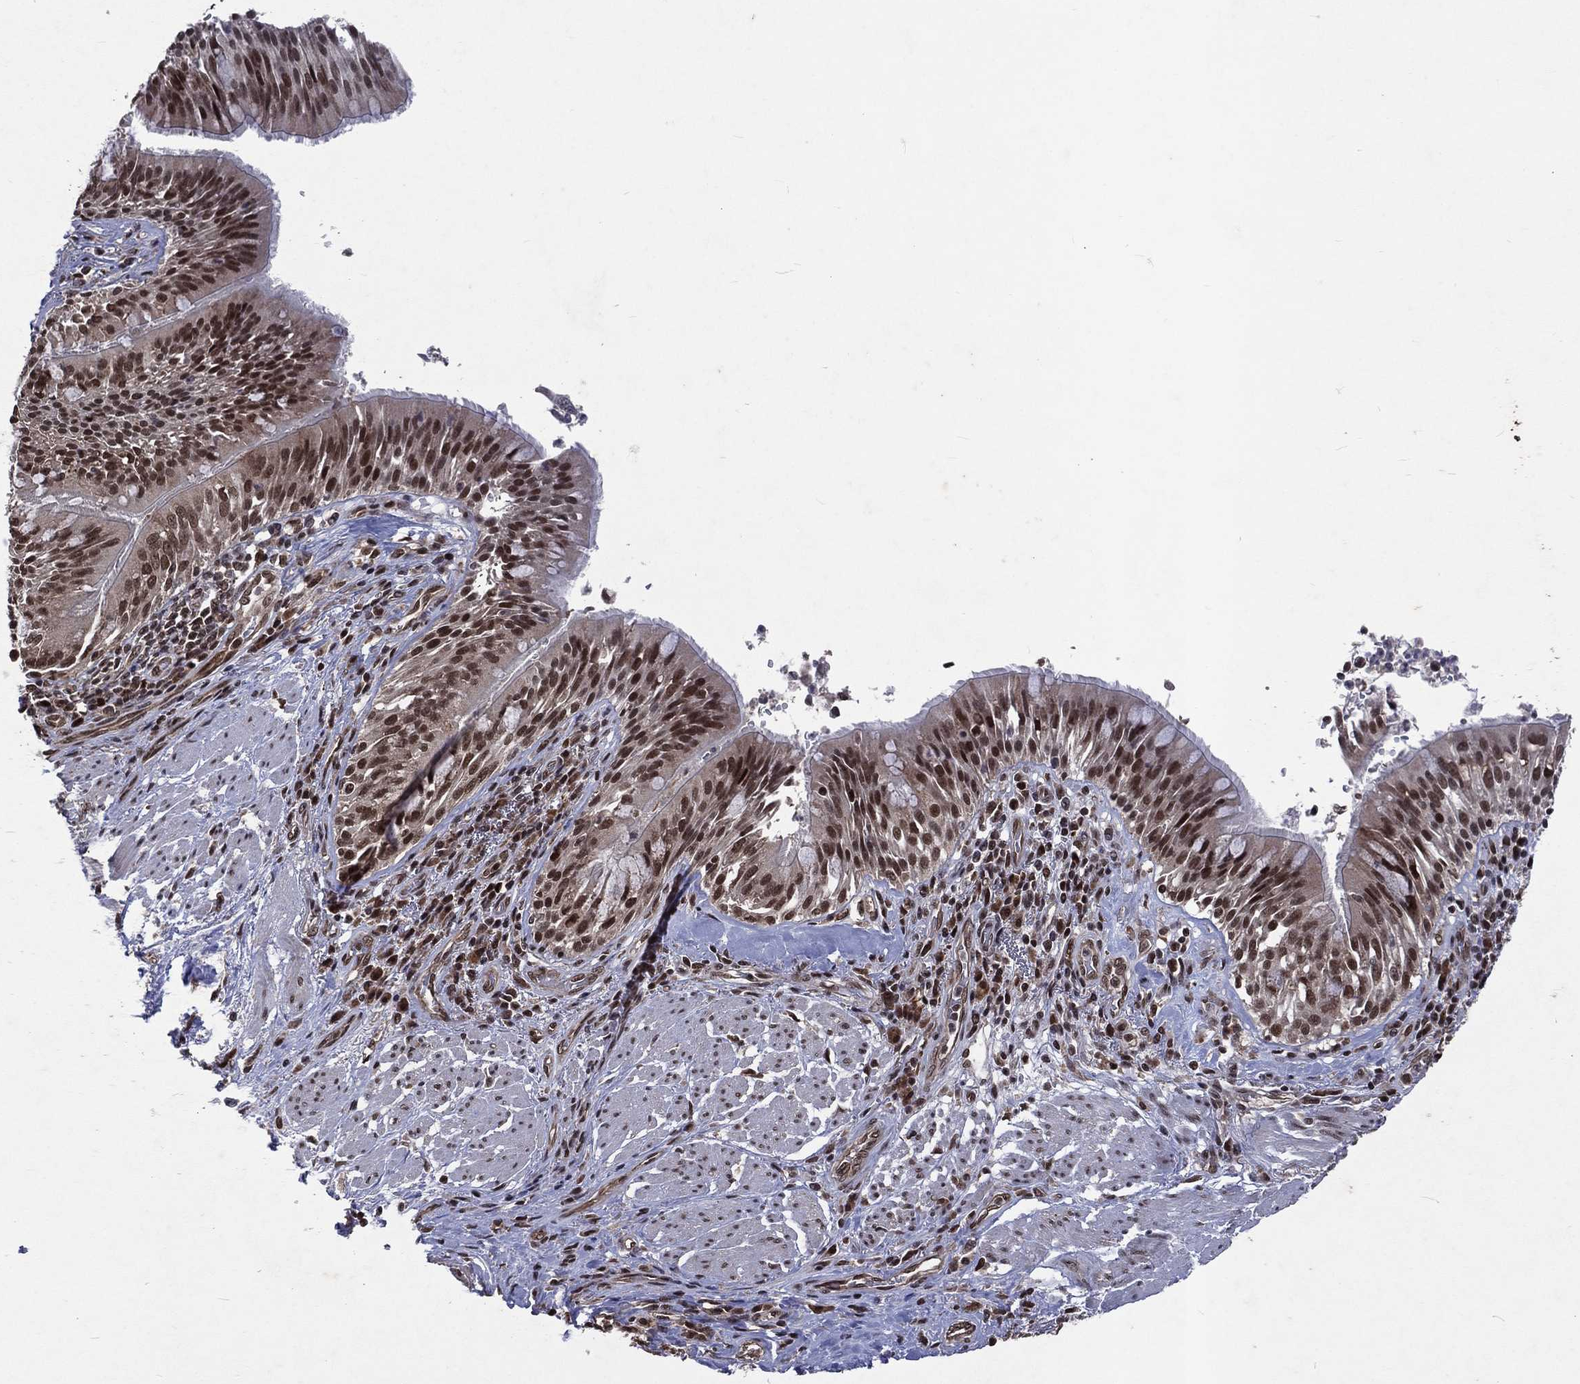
{"staining": {"intensity": "strong", "quantity": "25%-75%", "location": "nuclear"}, "tissue": "bronchus", "cell_type": "Respiratory epithelial cells", "image_type": "normal", "snomed": [{"axis": "morphology", "description": "Normal tissue, NOS"}, {"axis": "morphology", "description": "Squamous cell carcinoma, NOS"}, {"axis": "topography", "description": "Bronchus"}, {"axis": "topography", "description": "Lung"}], "caption": "Immunohistochemical staining of unremarkable bronchus exhibits strong nuclear protein staining in approximately 25%-75% of respiratory epithelial cells.", "gene": "DMAP1", "patient": {"sex": "male", "age": 64}}